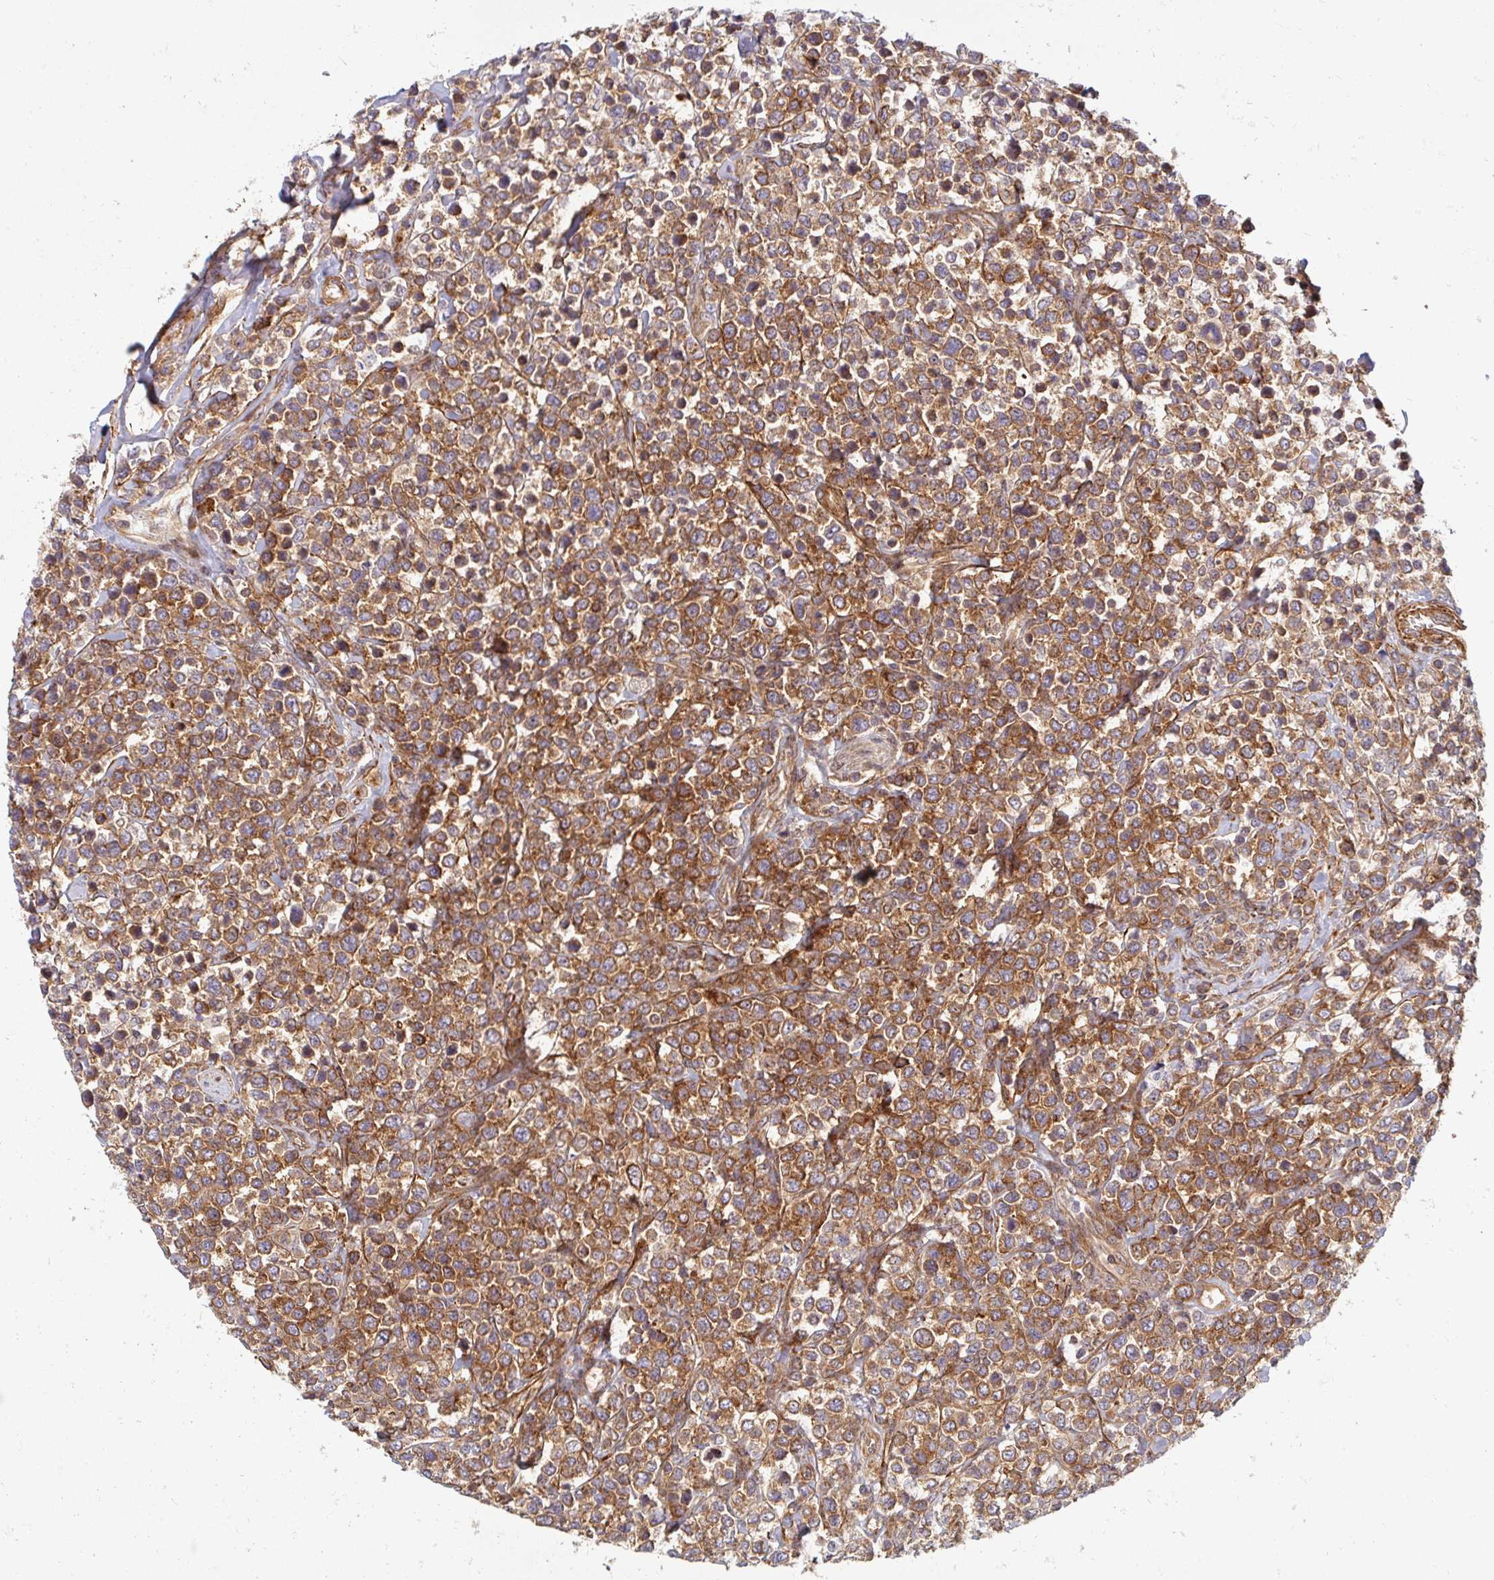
{"staining": {"intensity": "moderate", "quantity": ">75%", "location": "cytoplasmic/membranous"}, "tissue": "lymphoma", "cell_type": "Tumor cells", "image_type": "cancer", "snomed": [{"axis": "morphology", "description": "Malignant lymphoma, non-Hodgkin's type, High grade"}, {"axis": "topography", "description": "Soft tissue"}], "caption": "Protein positivity by immunohistochemistry reveals moderate cytoplasmic/membranous positivity in about >75% of tumor cells in malignant lymphoma, non-Hodgkin's type (high-grade).", "gene": "BTF3", "patient": {"sex": "female", "age": 56}}